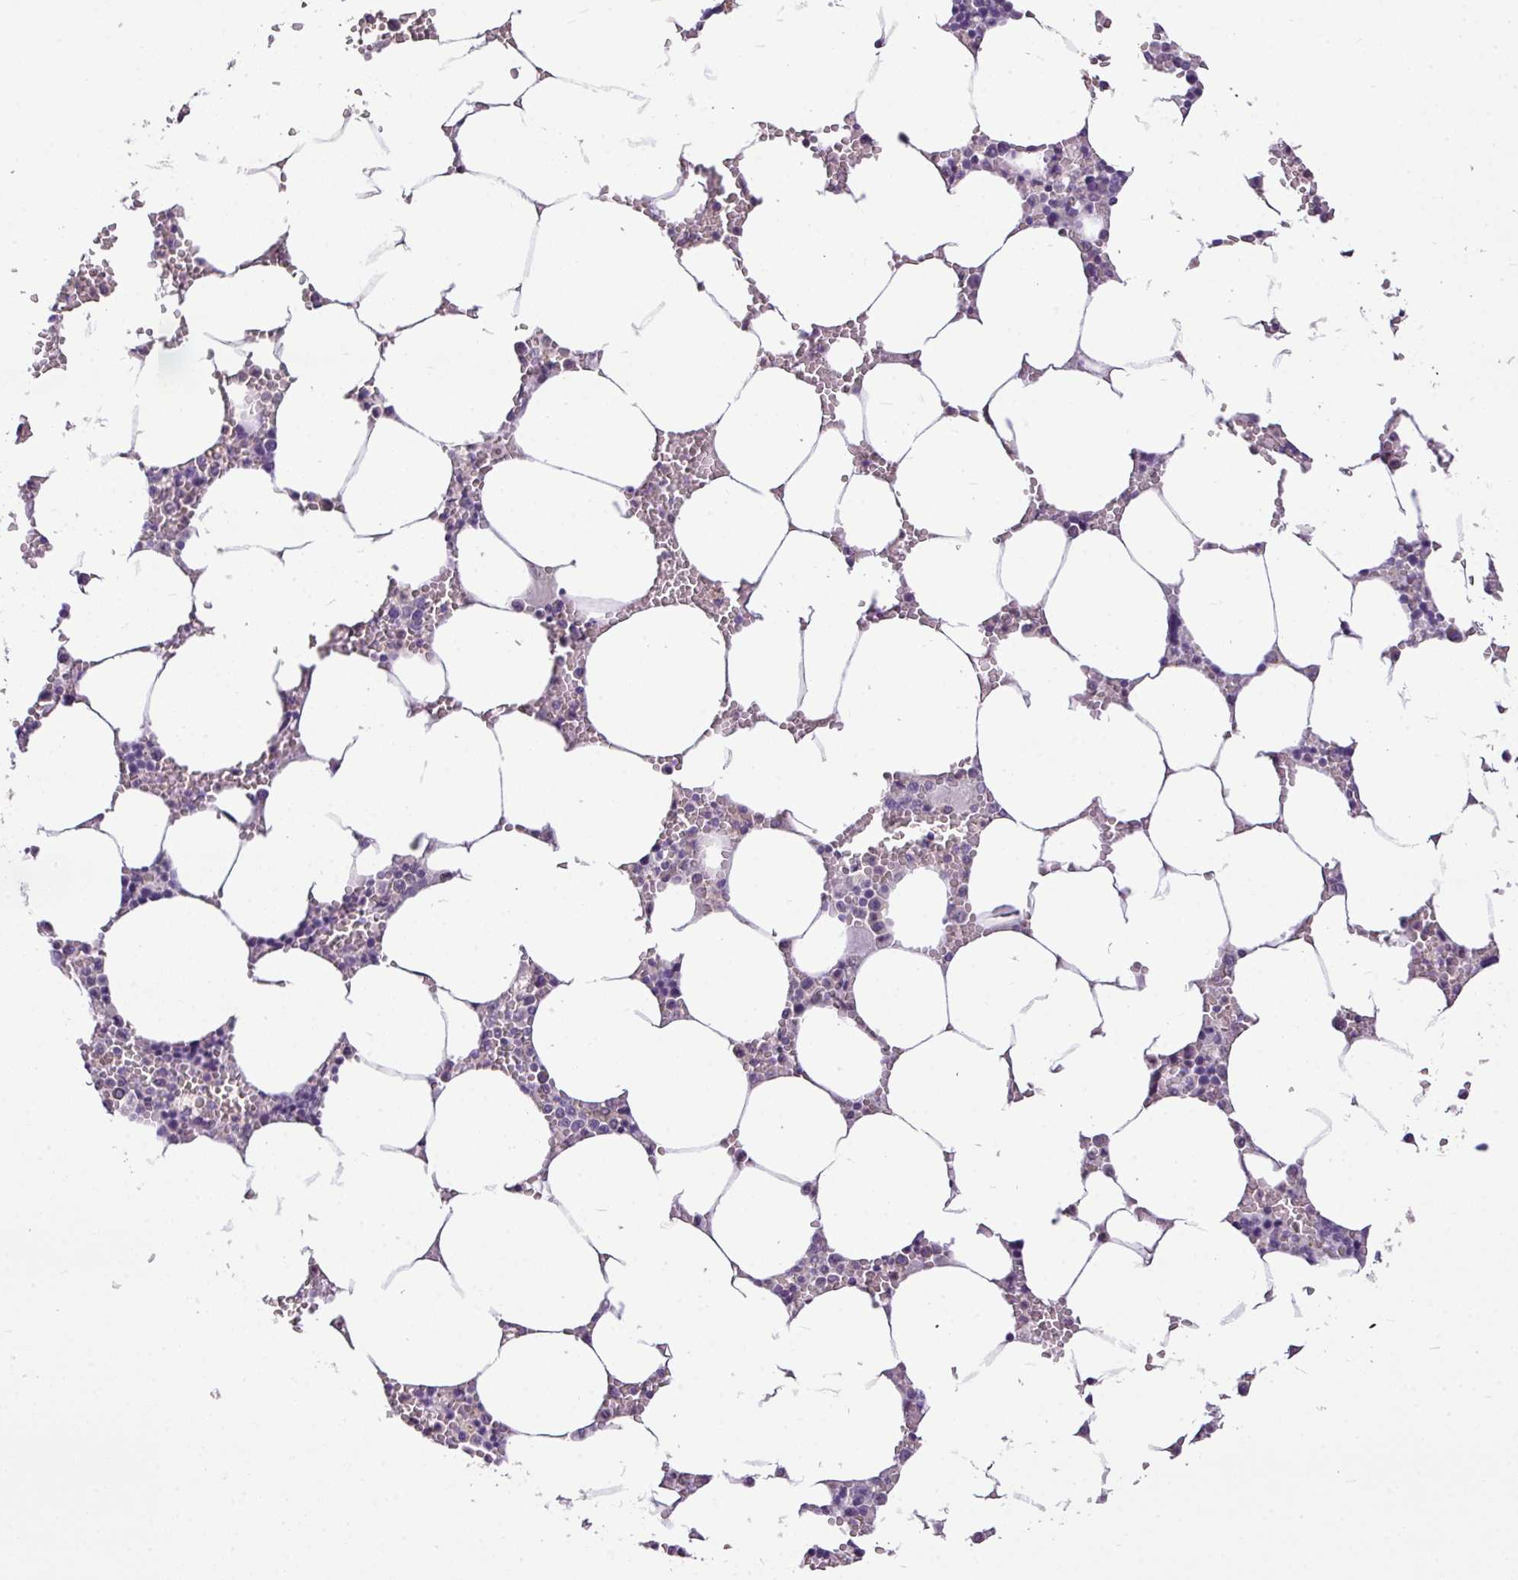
{"staining": {"intensity": "negative", "quantity": "none", "location": "none"}, "tissue": "bone marrow", "cell_type": "Hematopoietic cells", "image_type": "normal", "snomed": [{"axis": "morphology", "description": "Normal tissue, NOS"}, {"axis": "topography", "description": "Bone marrow"}], "caption": "Immunohistochemistry (IHC) micrograph of benign bone marrow stained for a protein (brown), which exhibits no expression in hematopoietic cells.", "gene": "ALDH2", "patient": {"sex": "male", "age": 70}}